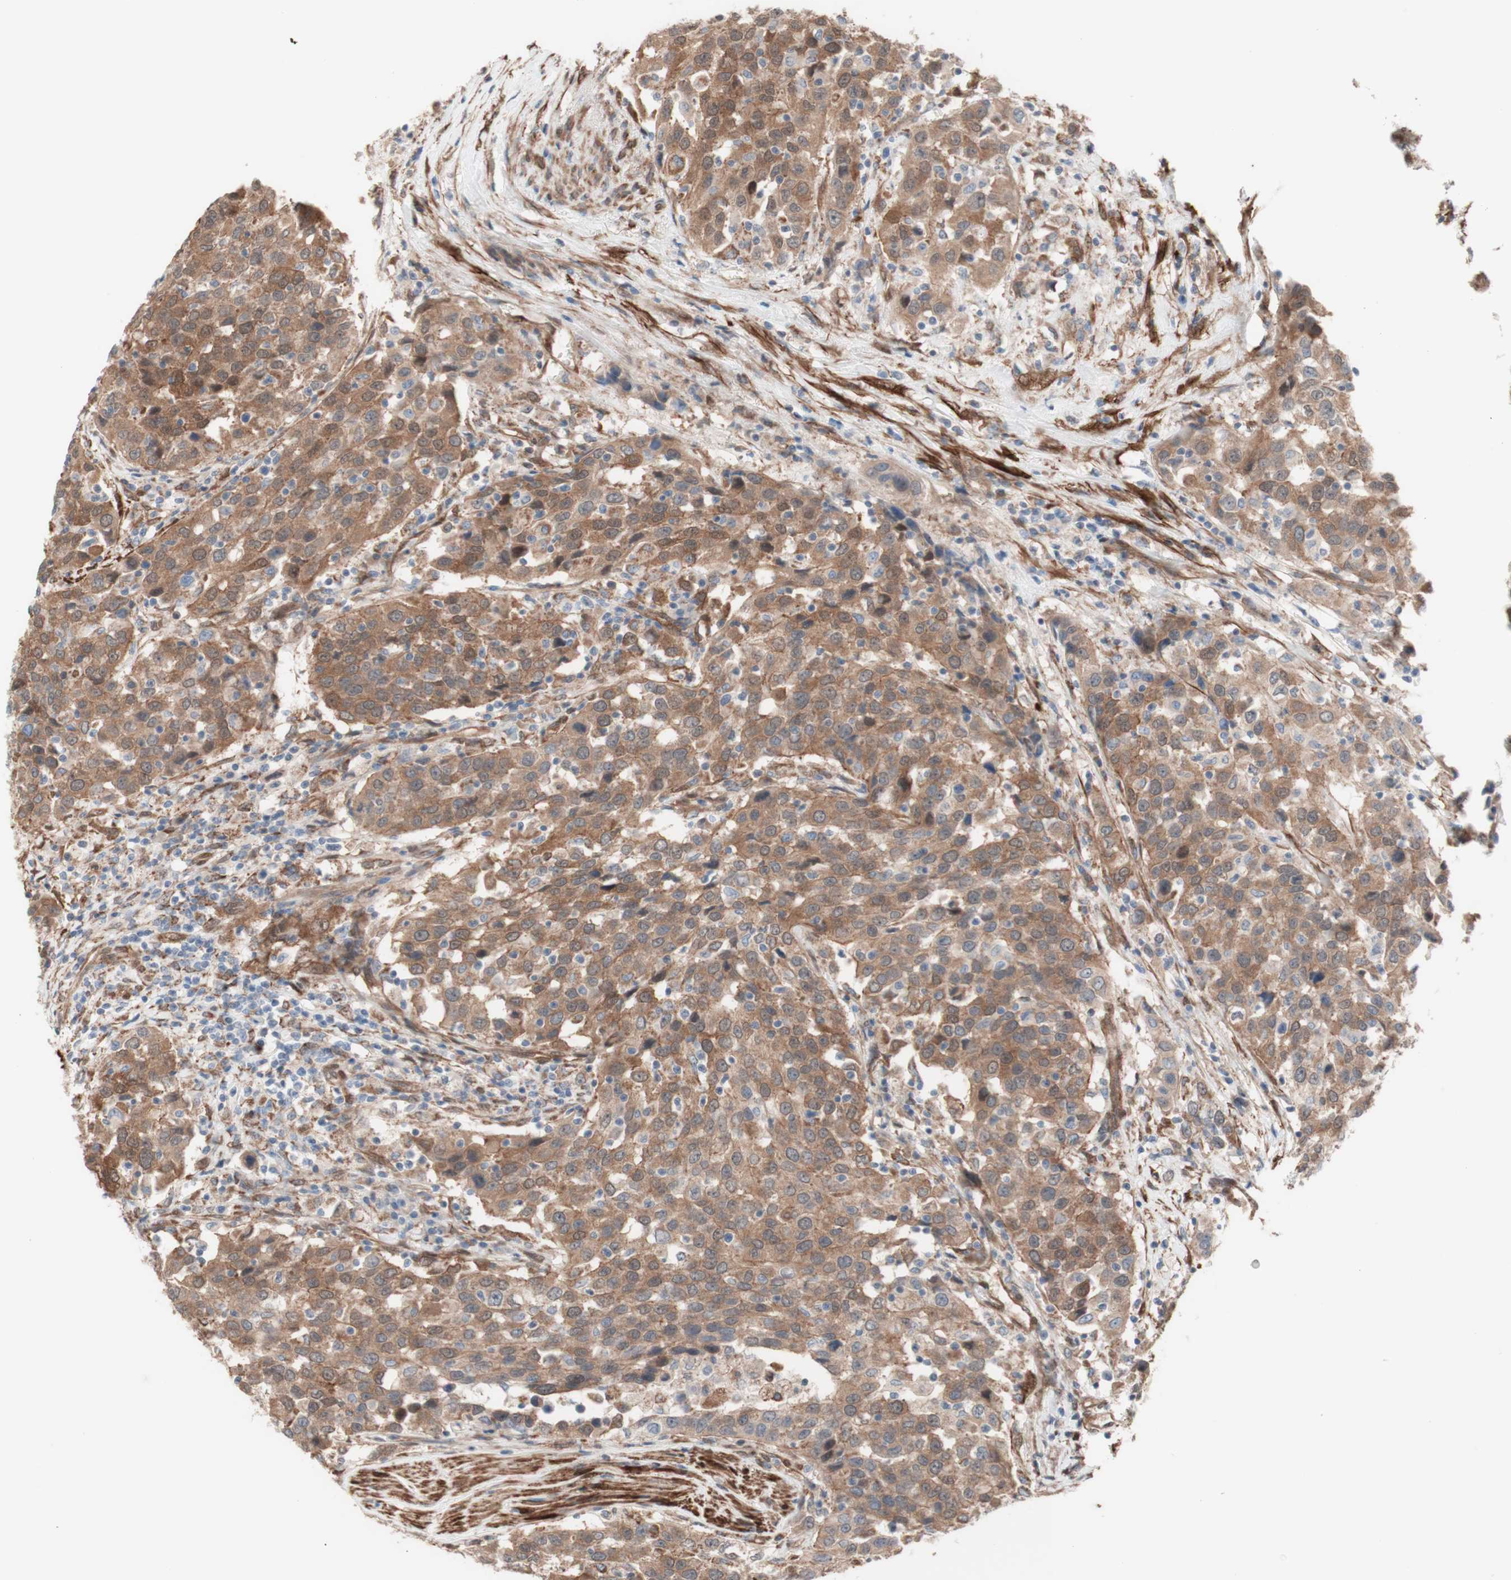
{"staining": {"intensity": "moderate", "quantity": ">75%", "location": "cytoplasmic/membranous"}, "tissue": "urothelial cancer", "cell_type": "Tumor cells", "image_type": "cancer", "snomed": [{"axis": "morphology", "description": "Urothelial carcinoma, High grade"}, {"axis": "topography", "description": "Urinary bladder"}], "caption": "Immunohistochemistry histopathology image of neoplastic tissue: high-grade urothelial carcinoma stained using immunohistochemistry demonstrates medium levels of moderate protein expression localized specifically in the cytoplasmic/membranous of tumor cells, appearing as a cytoplasmic/membranous brown color.", "gene": "CNN3", "patient": {"sex": "female", "age": 80}}